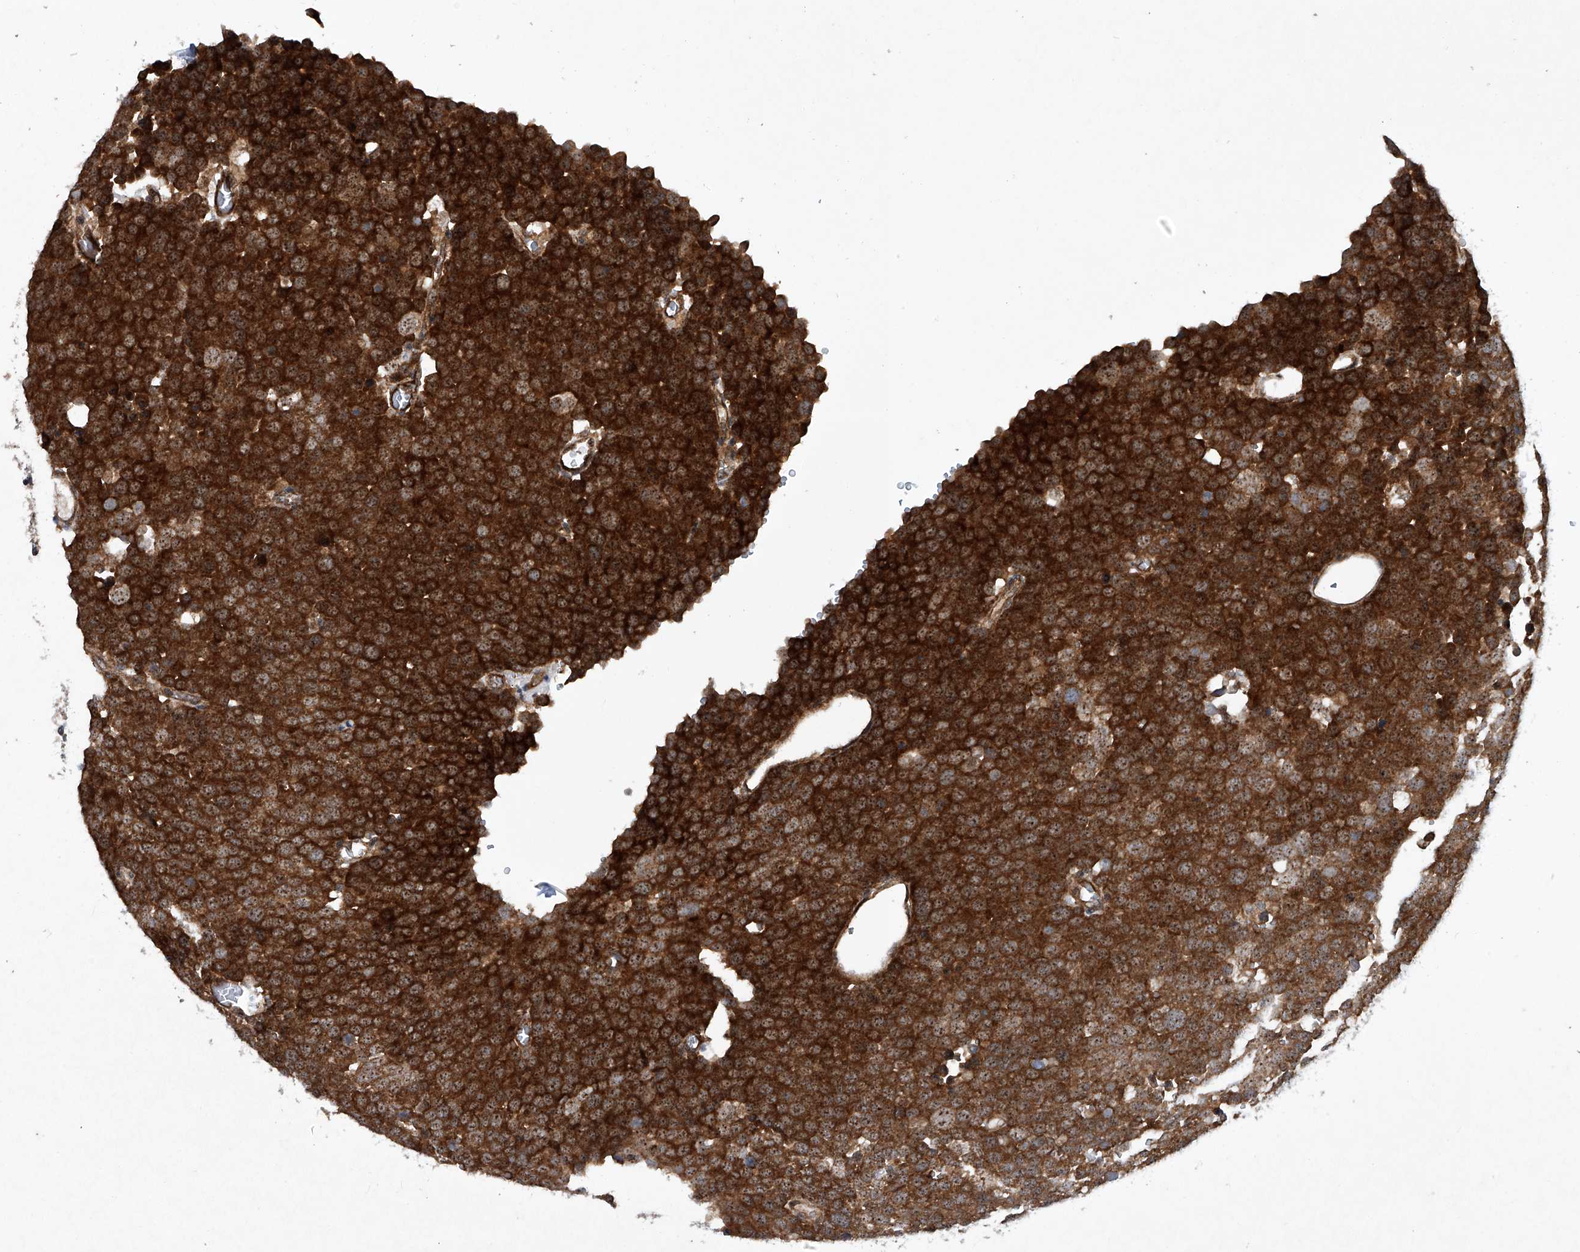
{"staining": {"intensity": "strong", "quantity": ">75%", "location": "cytoplasmic/membranous,nuclear"}, "tissue": "testis cancer", "cell_type": "Tumor cells", "image_type": "cancer", "snomed": [{"axis": "morphology", "description": "Seminoma, NOS"}, {"axis": "topography", "description": "Testis"}], "caption": "This is an image of immunohistochemistry (IHC) staining of testis cancer (seminoma), which shows strong expression in the cytoplasmic/membranous and nuclear of tumor cells.", "gene": "CISH", "patient": {"sex": "male", "age": 71}}